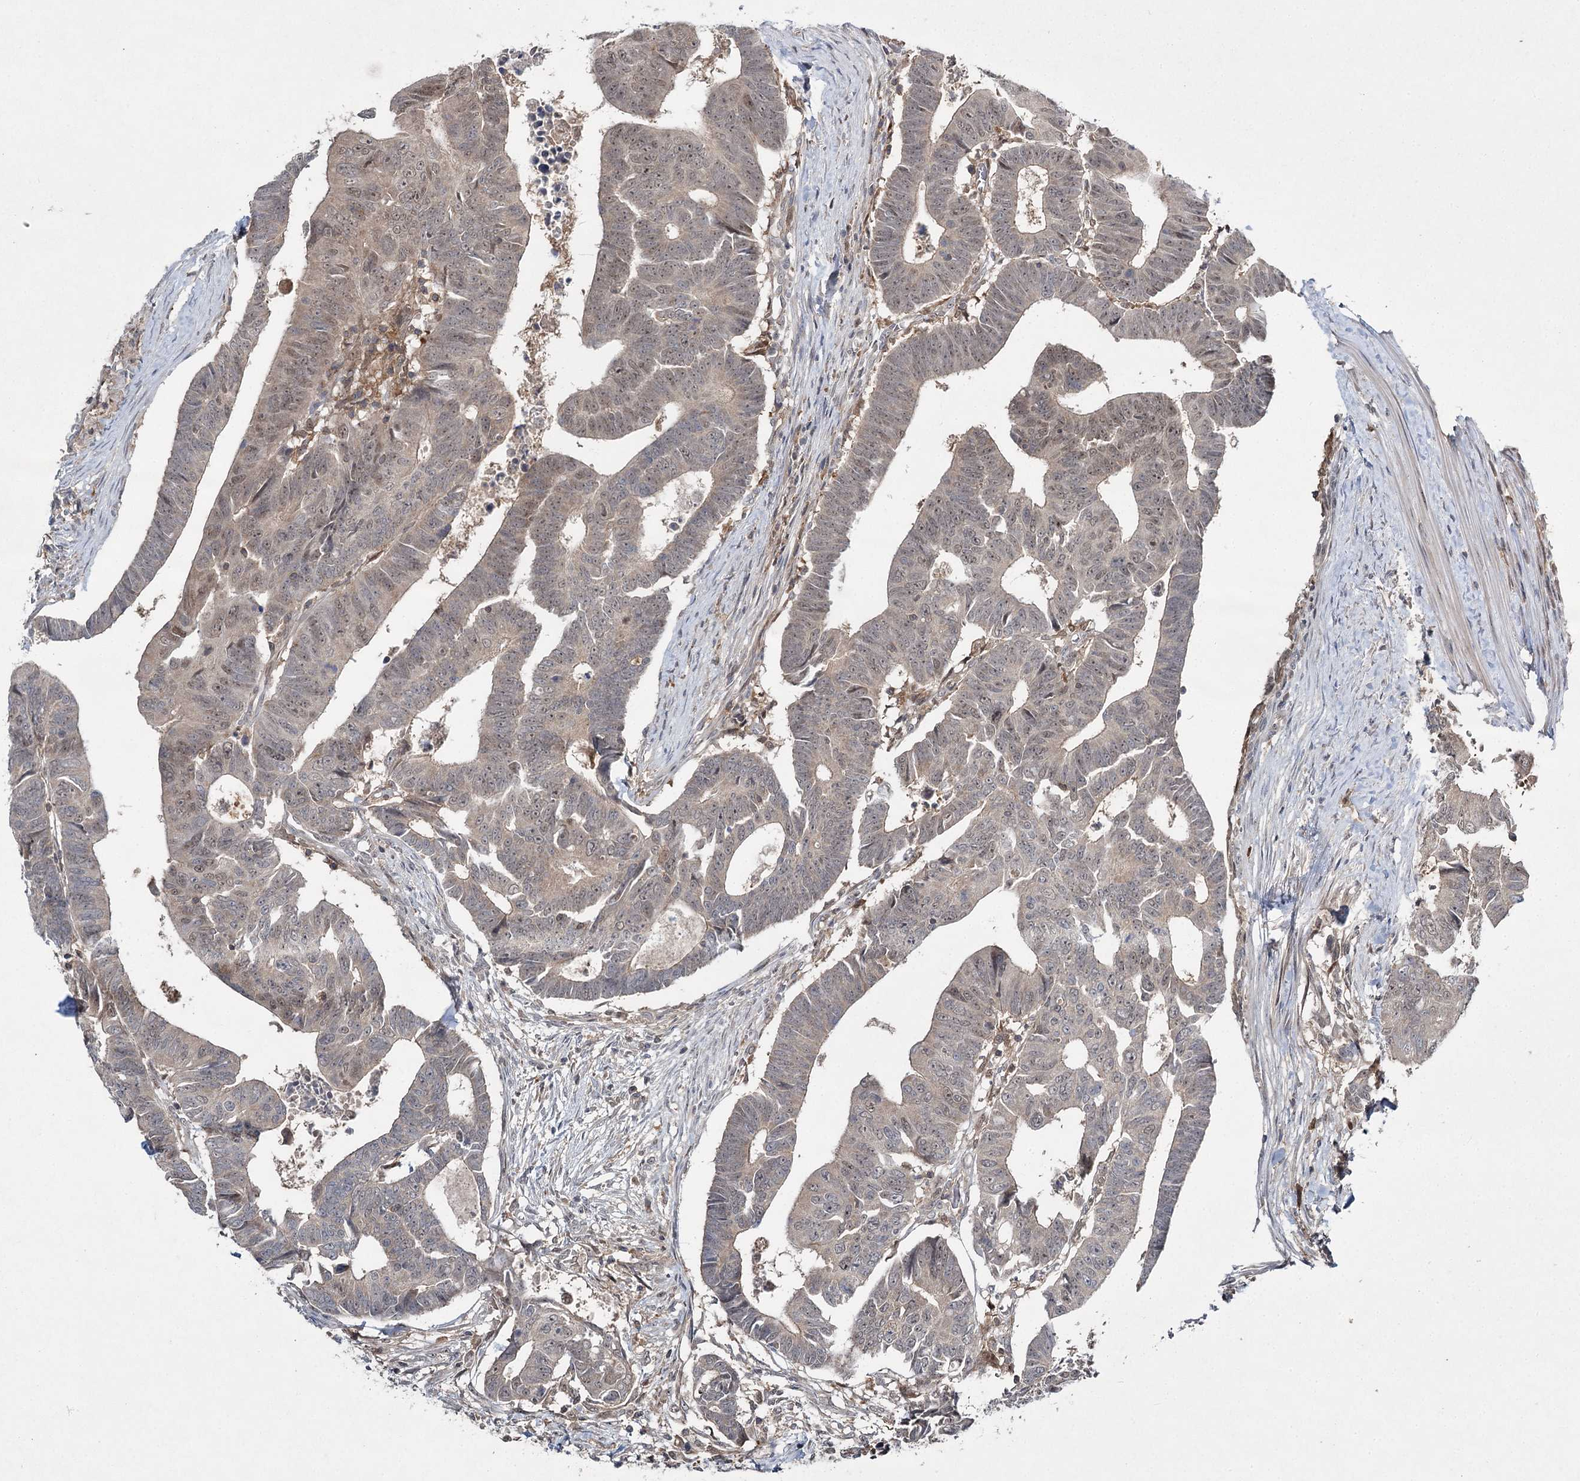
{"staining": {"intensity": "weak", "quantity": "25%-75%", "location": "nuclear"}, "tissue": "colorectal cancer", "cell_type": "Tumor cells", "image_type": "cancer", "snomed": [{"axis": "morphology", "description": "Adenocarcinoma, NOS"}, {"axis": "topography", "description": "Rectum"}], "caption": "DAB immunohistochemical staining of human colorectal adenocarcinoma reveals weak nuclear protein positivity in about 25%-75% of tumor cells. Immunohistochemistry (ihc) stains the protein in brown and the nuclei are stained blue.", "gene": "WDR44", "patient": {"sex": "female", "age": 65}}